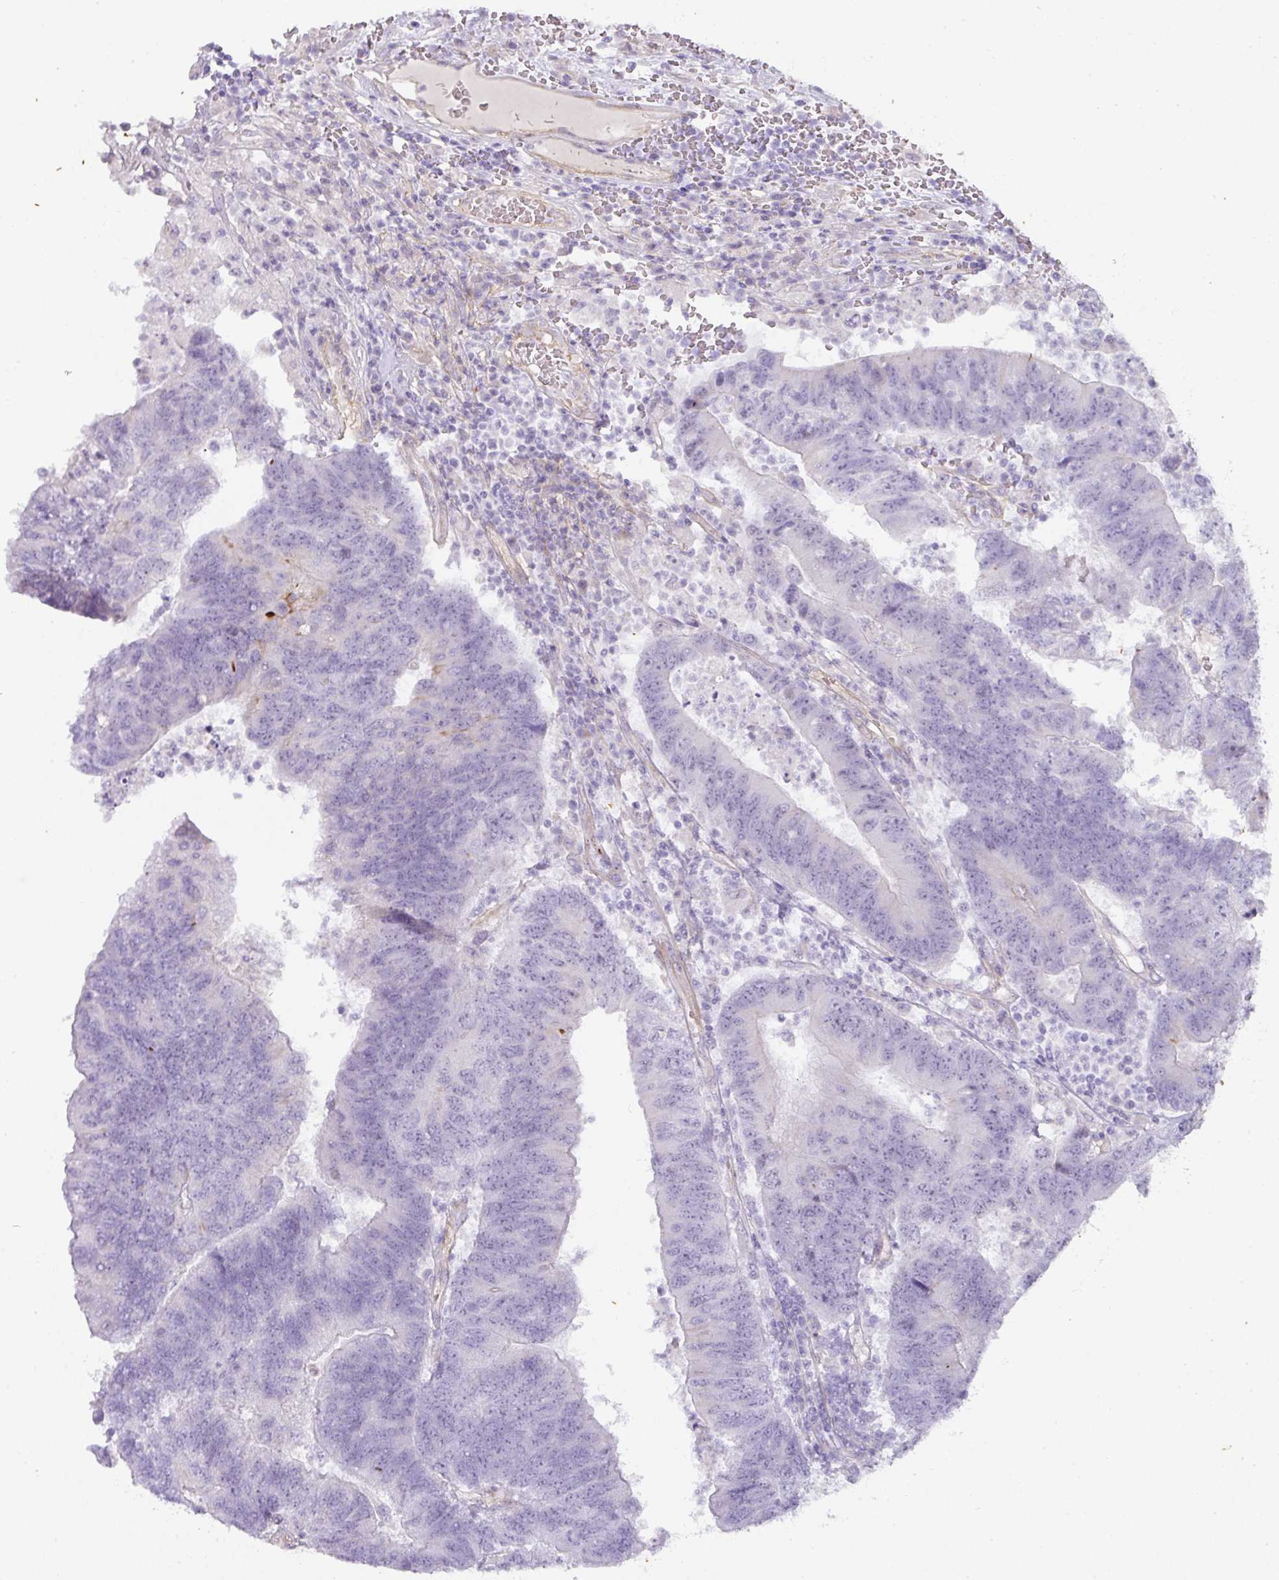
{"staining": {"intensity": "negative", "quantity": "none", "location": "none"}, "tissue": "colorectal cancer", "cell_type": "Tumor cells", "image_type": "cancer", "snomed": [{"axis": "morphology", "description": "Adenocarcinoma, NOS"}, {"axis": "topography", "description": "Colon"}], "caption": "A high-resolution micrograph shows immunohistochemistry (IHC) staining of colorectal adenocarcinoma, which reveals no significant staining in tumor cells.", "gene": "OR52N1", "patient": {"sex": "female", "age": 48}}